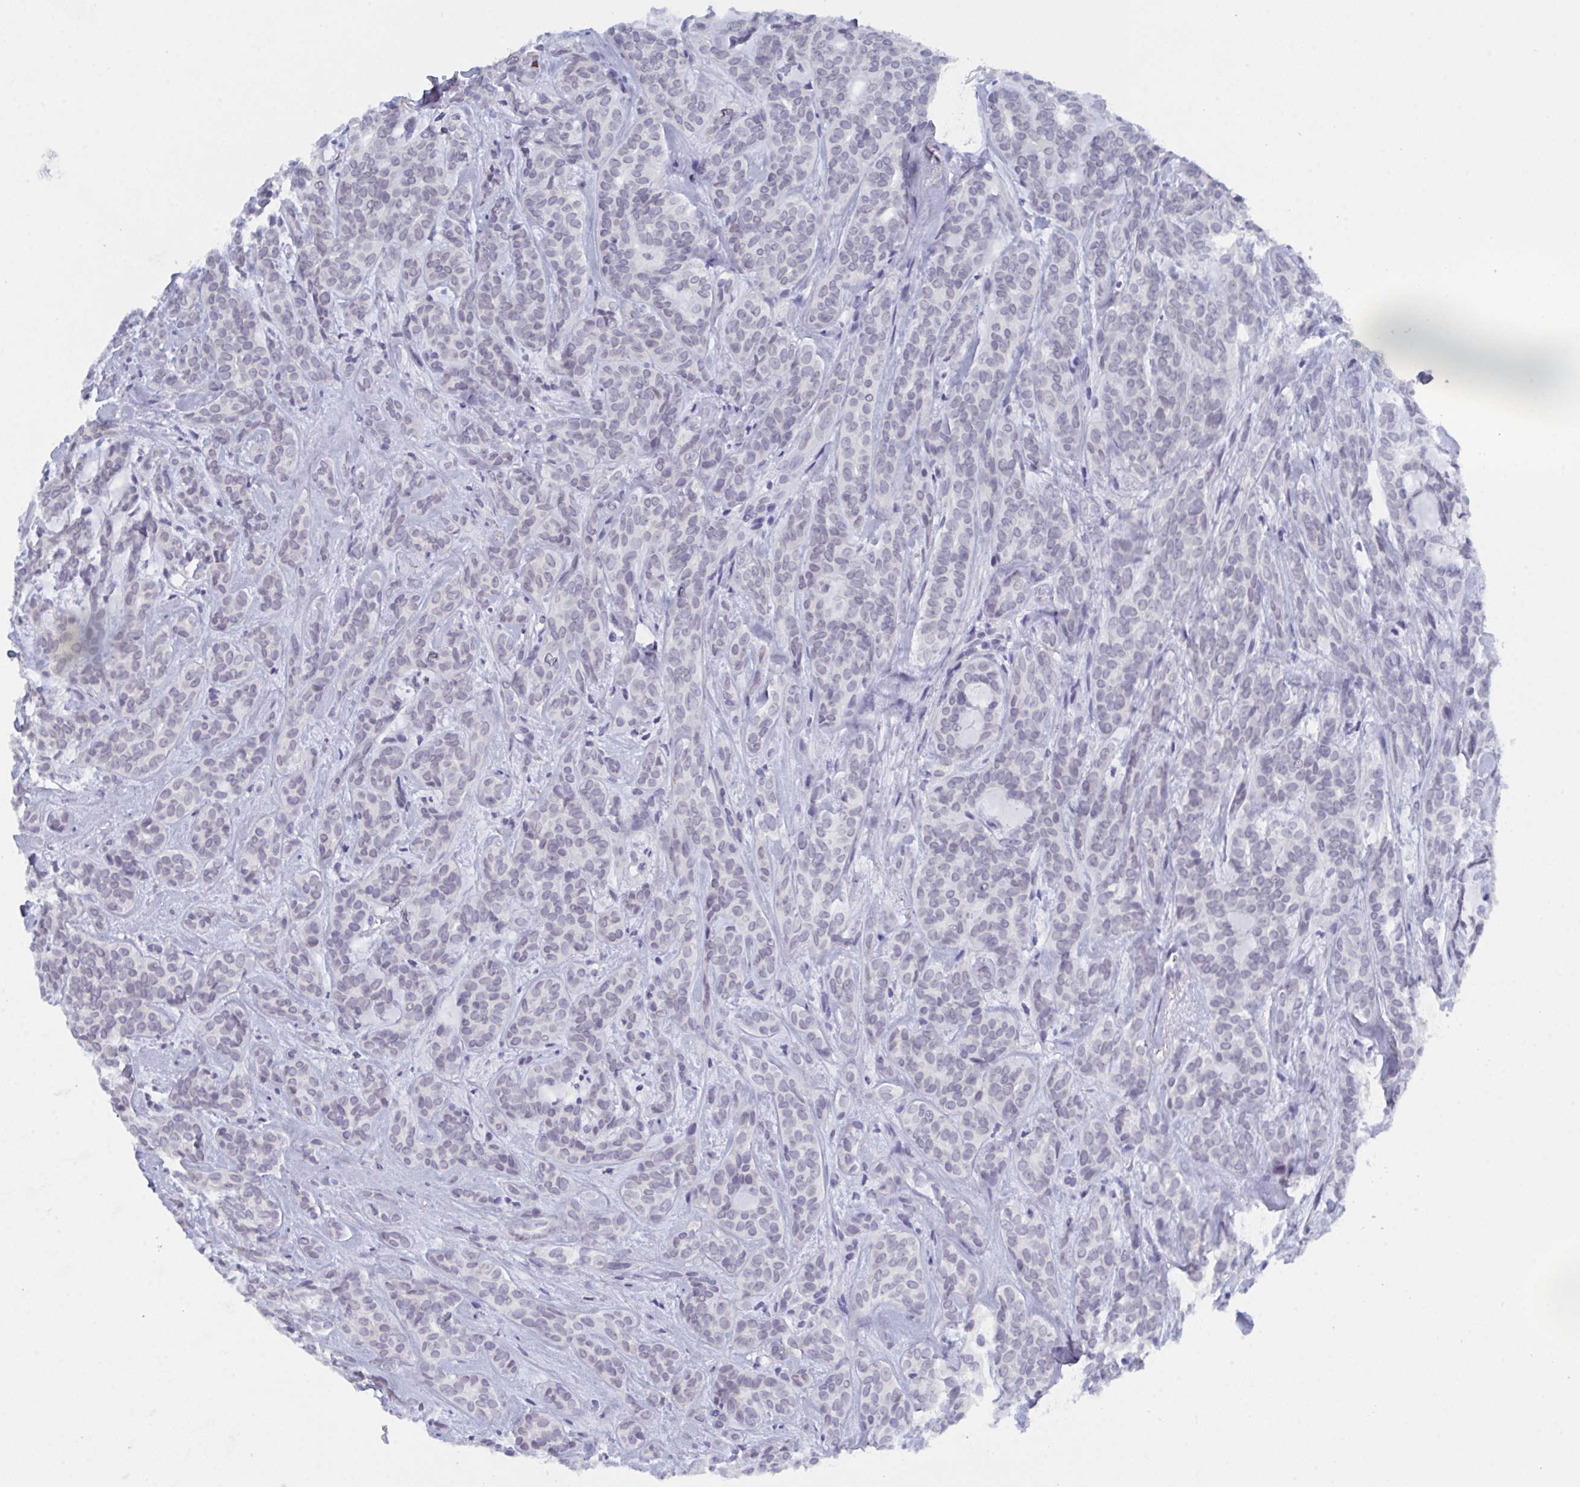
{"staining": {"intensity": "negative", "quantity": "none", "location": "none"}, "tissue": "head and neck cancer", "cell_type": "Tumor cells", "image_type": "cancer", "snomed": [{"axis": "morphology", "description": "Adenocarcinoma, NOS"}, {"axis": "topography", "description": "Head-Neck"}], "caption": "Micrograph shows no significant protein expression in tumor cells of head and neck adenocarcinoma.", "gene": "SERPINB13", "patient": {"sex": "female", "age": 57}}